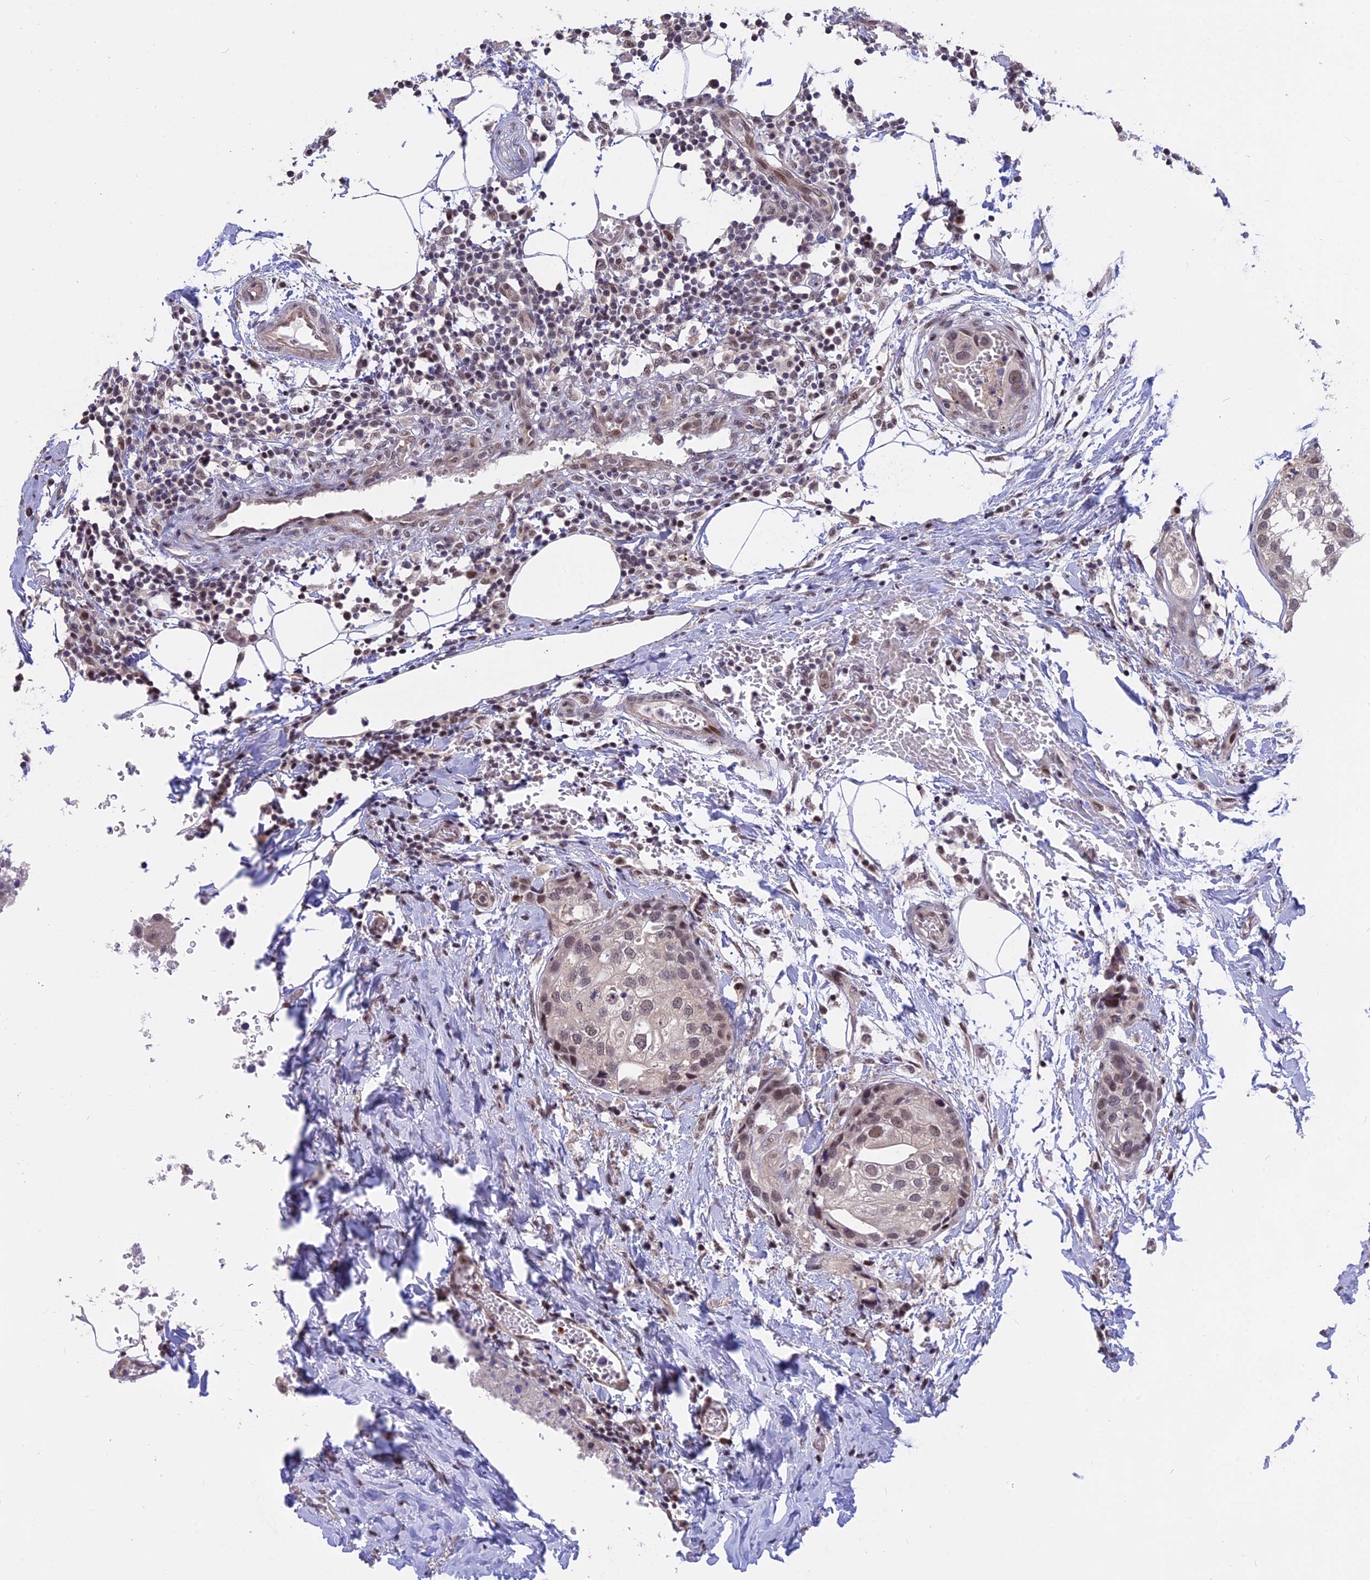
{"staining": {"intensity": "weak", "quantity": "<25%", "location": "nuclear"}, "tissue": "urothelial cancer", "cell_type": "Tumor cells", "image_type": "cancer", "snomed": [{"axis": "morphology", "description": "Urothelial carcinoma, High grade"}, {"axis": "topography", "description": "Urinary bladder"}], "caption": "High power microscopy photomicrograph of an immunohistochemistry image of urothelial carcinoma (high-grade), revealing no significant expression in tumor cells.", "gene": "POLR2C", "patient": {"sex": "male", "age": 64}}